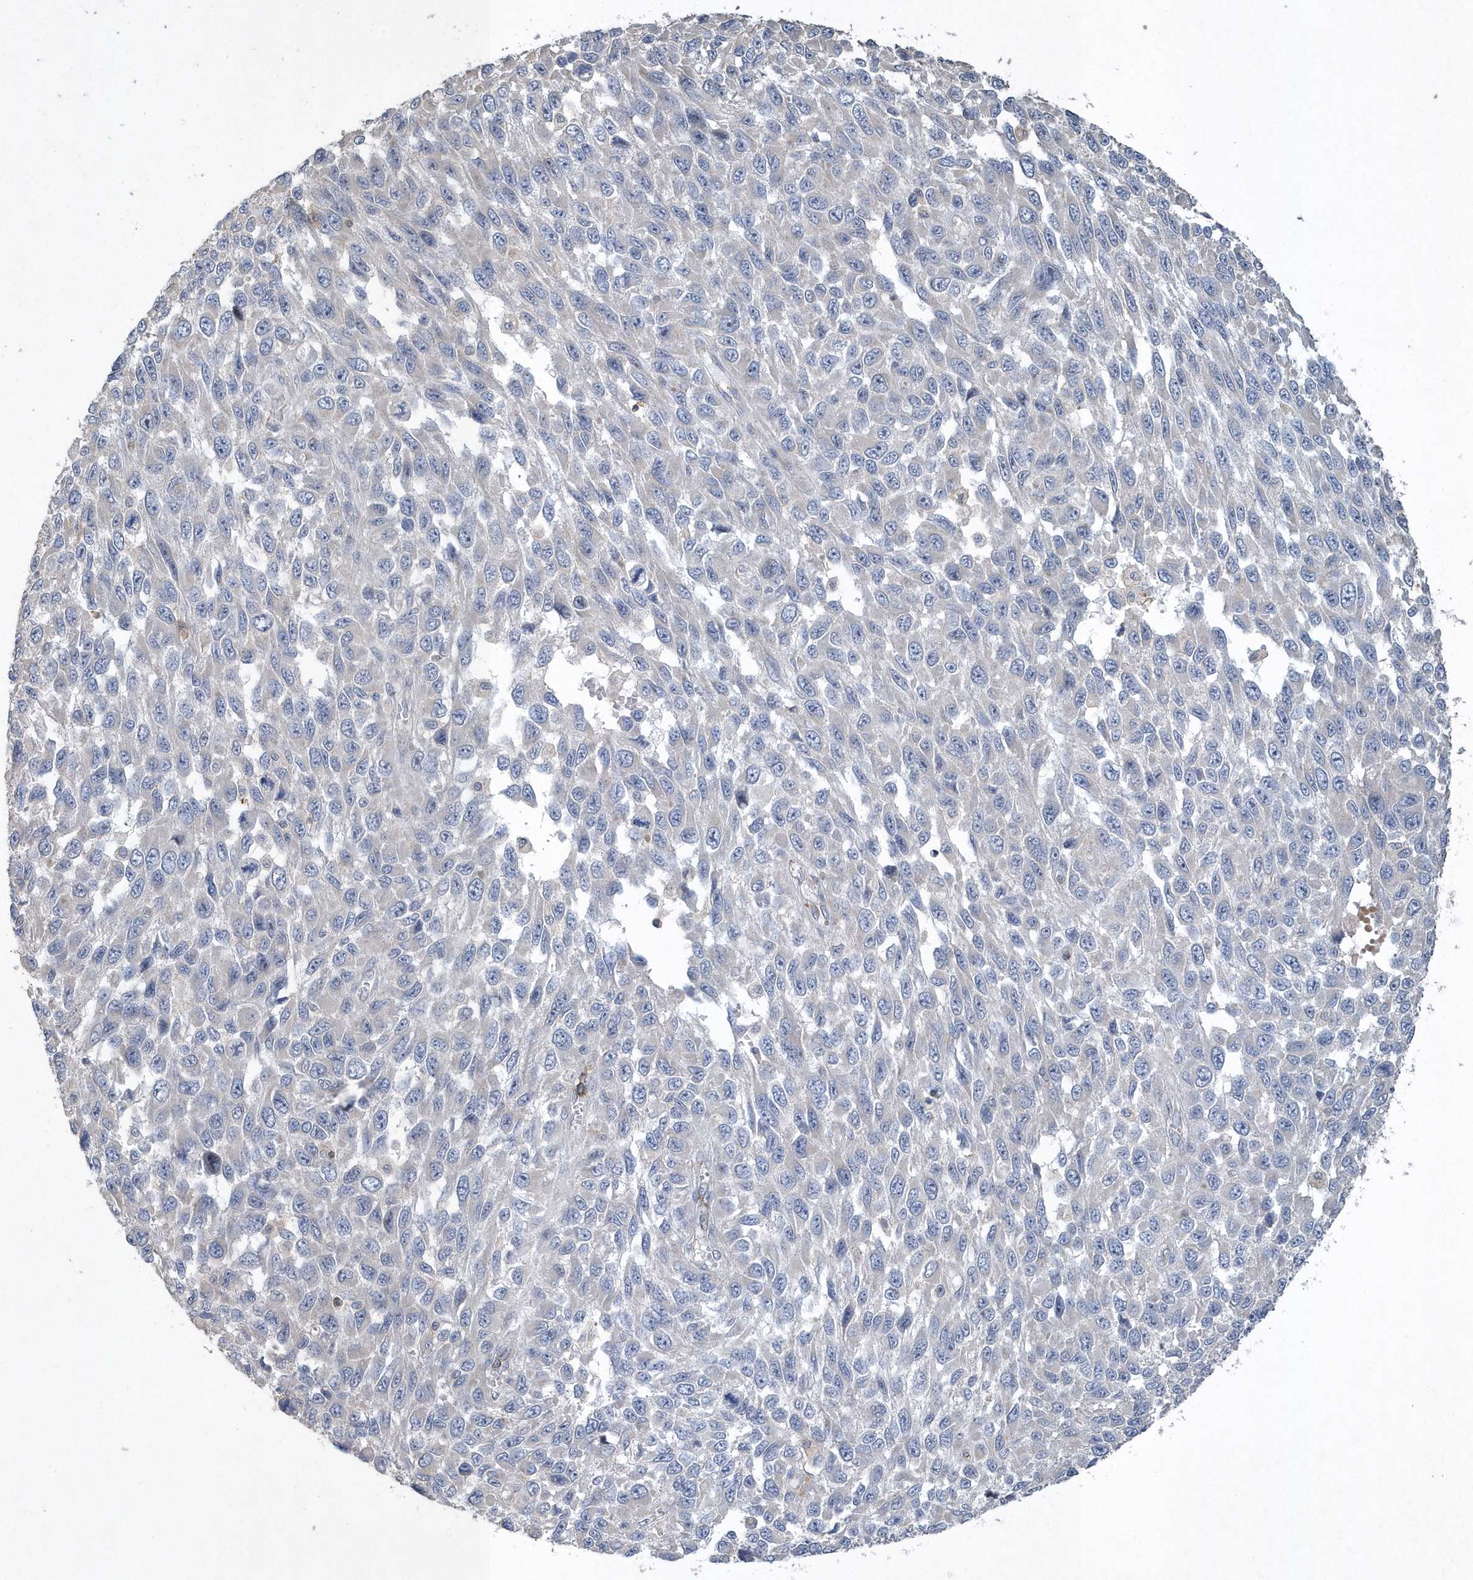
{"staining": {"intensity": "negative", "quantity": "none", "location": "none"}, "tissue": "melanoma", "cell_type": "Tumor cells", "image_type": "cancer", "snomed": [{"axis": "morphology", "description": "Malignant melanoma, NOS"}, {"axis": "topography", "description": "Skin"}], "caption": "Immunohistochemistry histopathology image of melanoma stained for a protein (brown), which displays no expression in tumor cells.", "gene": "N4BP2", "patient": {"sex": "female", "age": 96}}